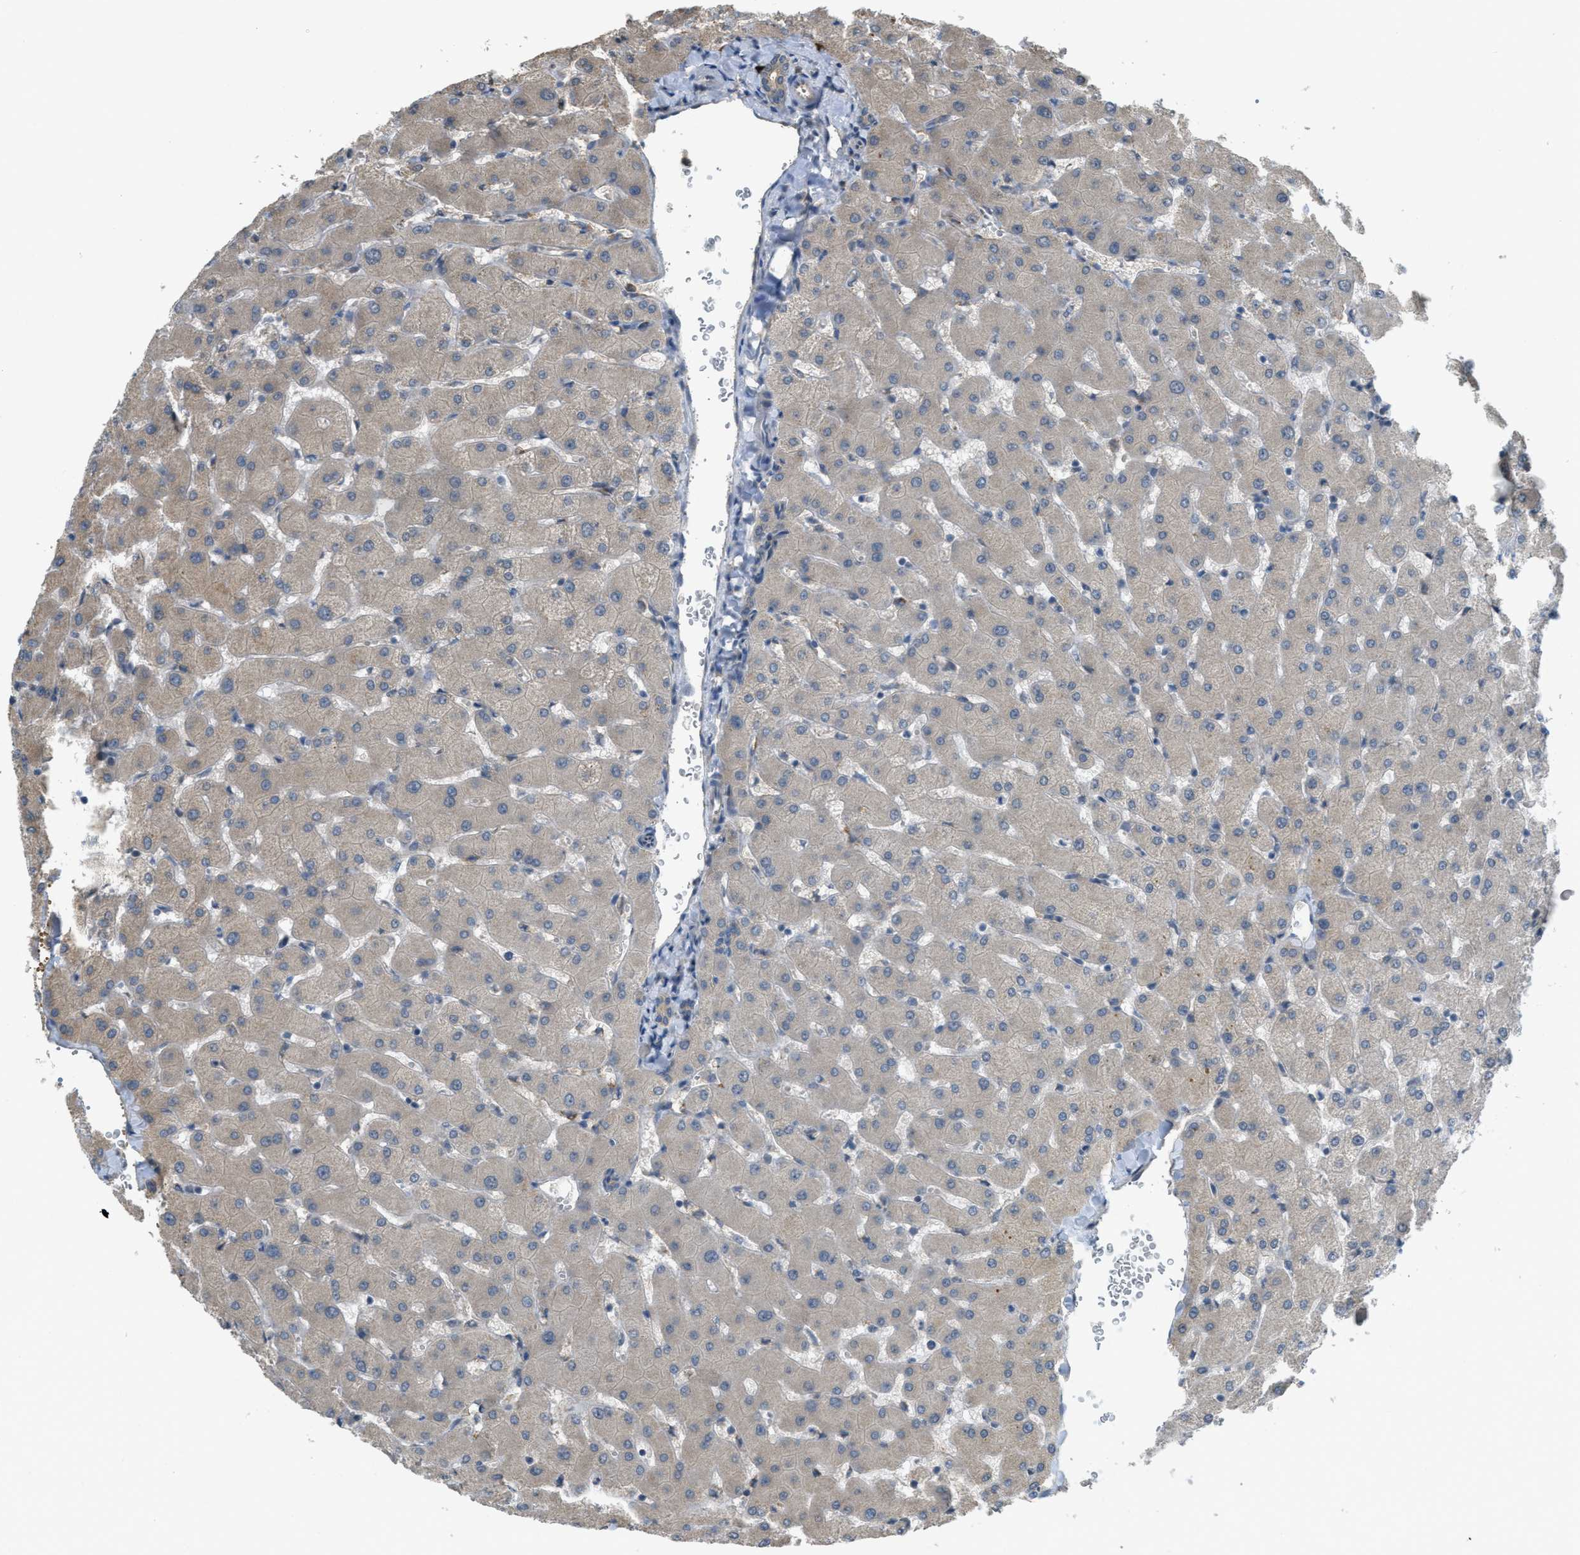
{"staining": {"intensity": "weak", "quantity": "25%-75%", "location": "cytoplasmic/membranous"}, "tissue": "liver", "cell_type": "Cholangiocytes", "image_type": "normal", "snomed": [{"axis": "morphology", "description": "Normal tissue, NOS"}, {"axis": "topography", "description": "Liver"}], "caption": "Protein staining of unremarkable liver displays weak cytoplasmic/membranous positivity in approximately 25%-75% of cholangiocytes. (Stains: DAB (3,3'-diaminobenzidine) in brown, nuclei in blue, Microscopy: brightfield microscopy at high magnification).", "gene": "IGF2BP2", "patient": {"sex": "female", "age": 63}}